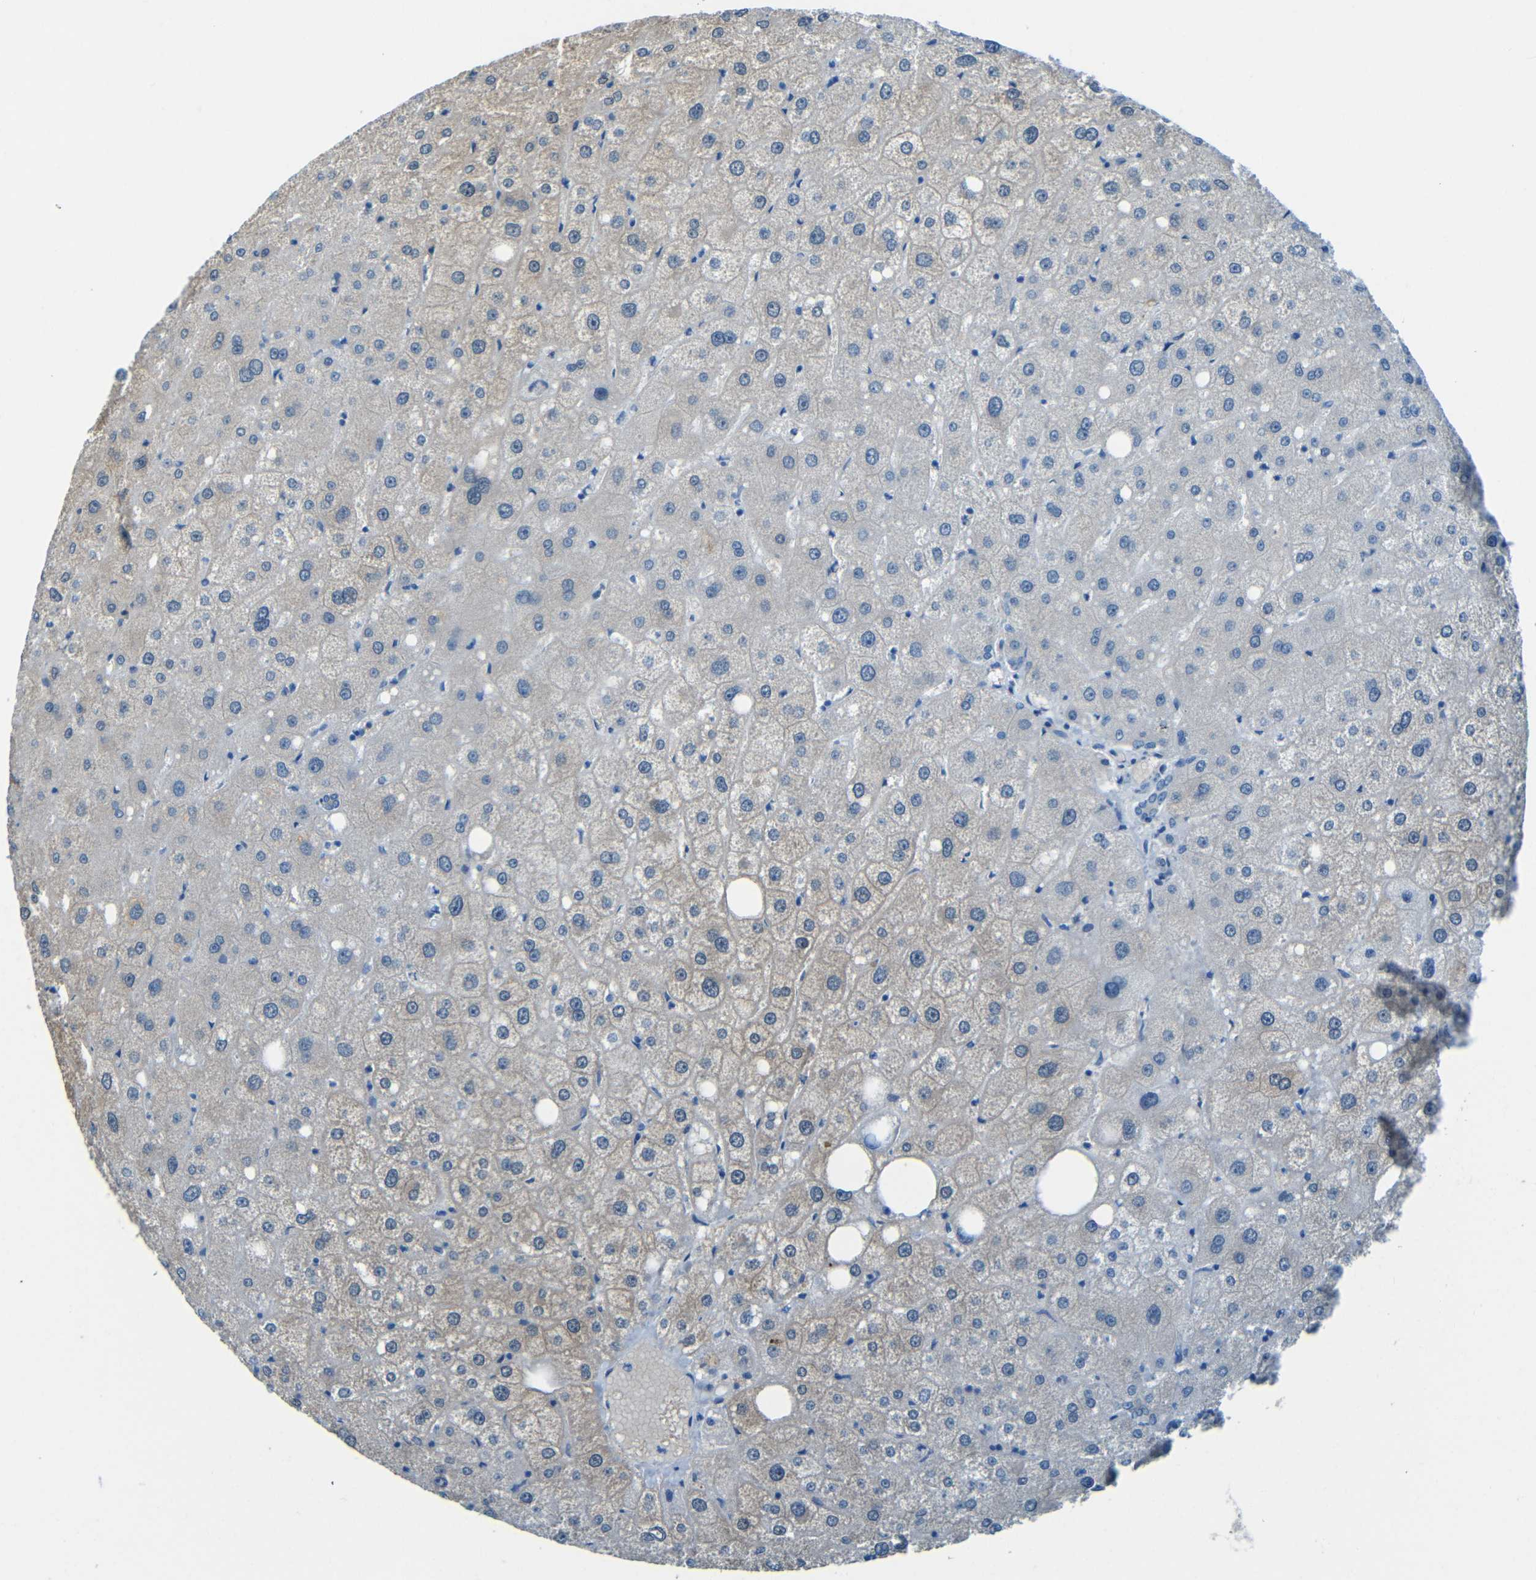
{"staining": {"intensity": "negative", "quantity": "none", "location": "none"}, "tissue": "liver", "cell_type": "Cholangiocytes", "image_type": "normal", "snomed": [{"axis": "morphology", "description": "Normal tissue, NOS"}, {"axis": "topography", "description": "Liver"}], "caption": "Immunohistochemistry image of benign liver stained for a protein (brown), which shows no expression in cholangiocytes. The staining is performed using DAB brown chromogen with nuclei counter-stained in using hematoxylin.", "gene": "MAP2", "patient": {"sex": "male", "age": 73}}